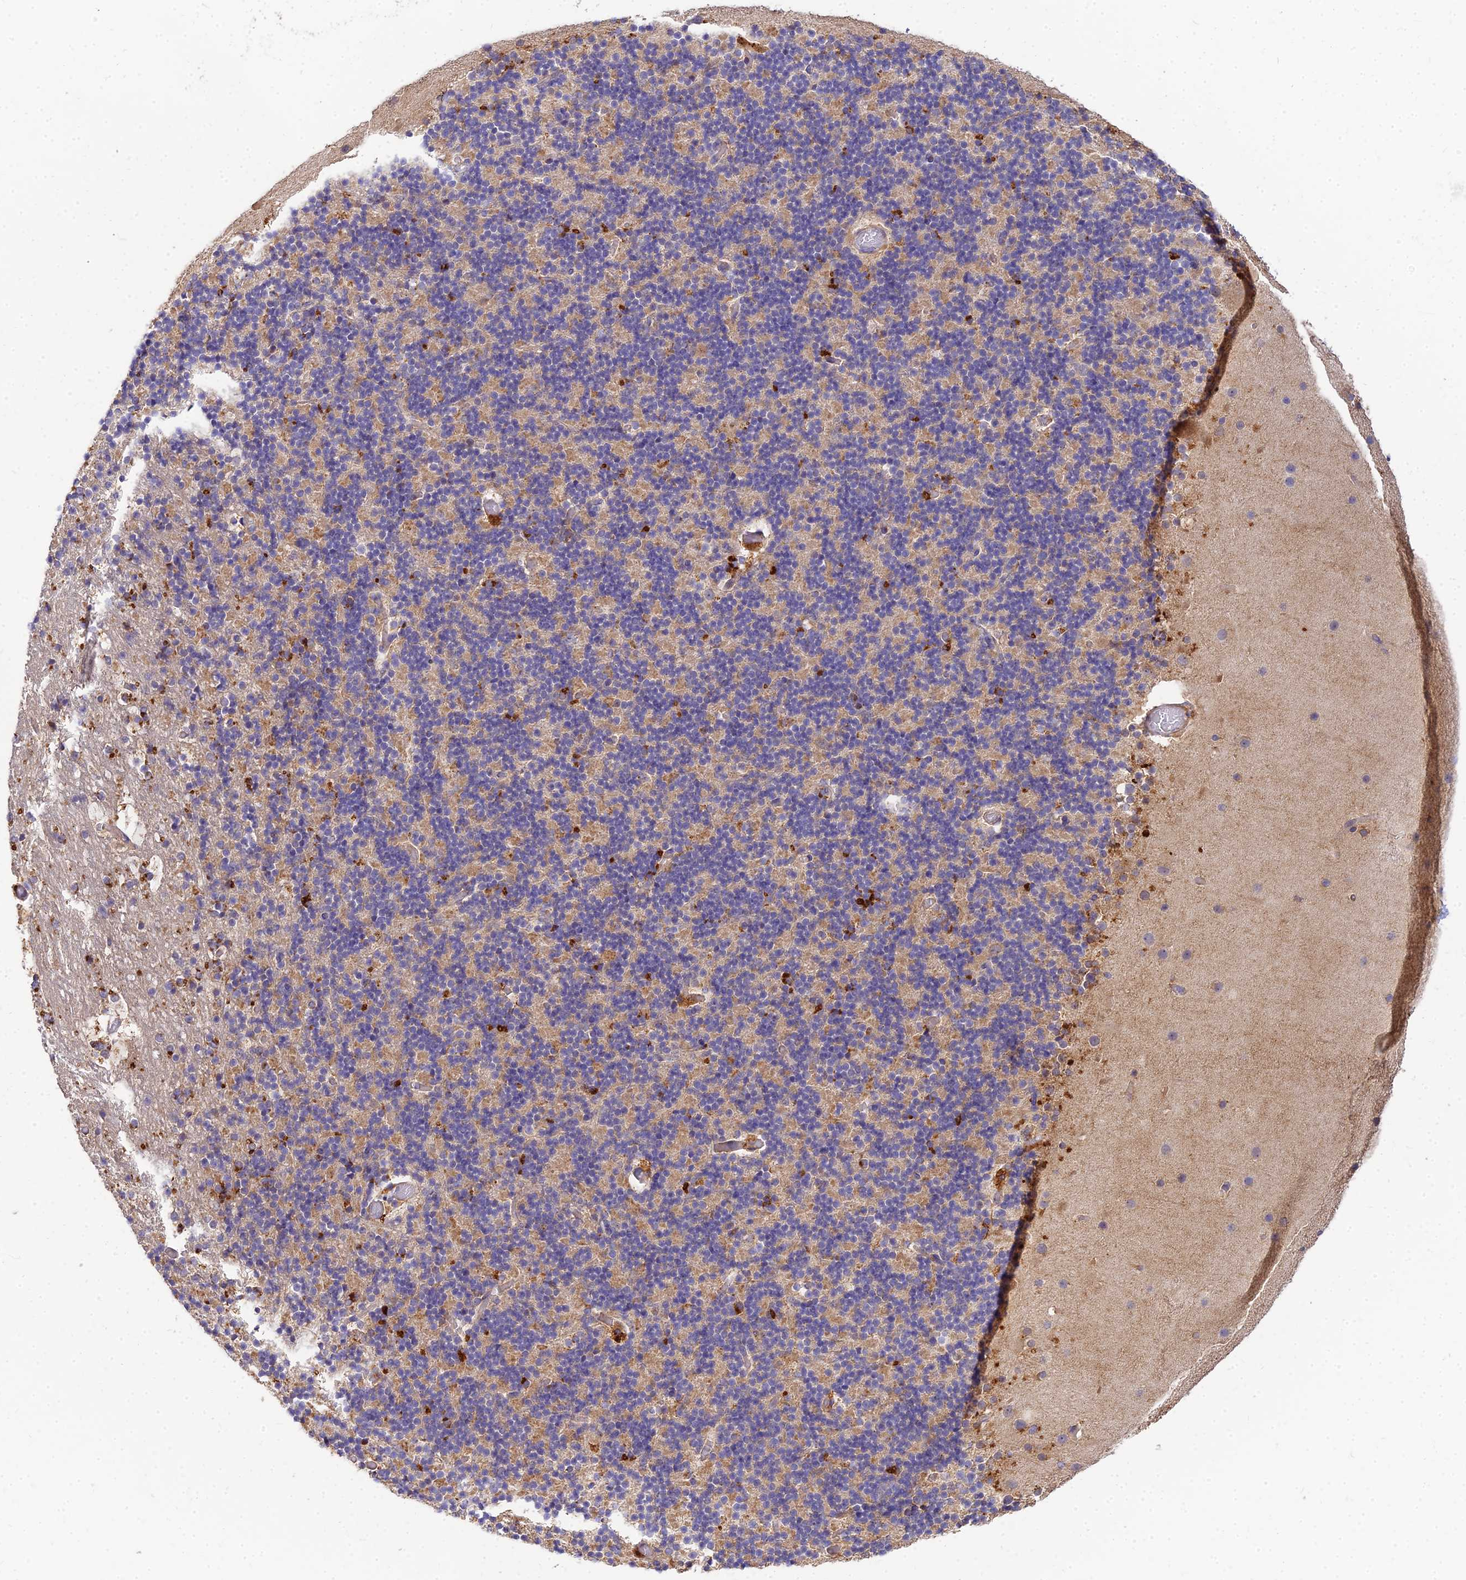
{"staining": {"intensity": "moderate", "quantity": "<25%", "location": "cytoplasmic/membranous"}, "tissue": "cerebellum", "cell_type": "Cells in granular layer", "image_type": "normal", "snomed": [{"axis": "morphology", "description": "Normal tissue, NOS"}, {"axis": "topography", "description": "Cerebellum"}], "caption": "IHC histopathology image of unremarkable cerebellum: cerebellum stained using immunohistochemistry (IHC) displays low levels of moderate protein expression localized specifically in the cytoplasmic/membranous of cells in granular layer, appearing as a cytoplasmic/membranous brown color.", "gene": "ARL8A", "patient": {"sex": "male", "age": 57}}